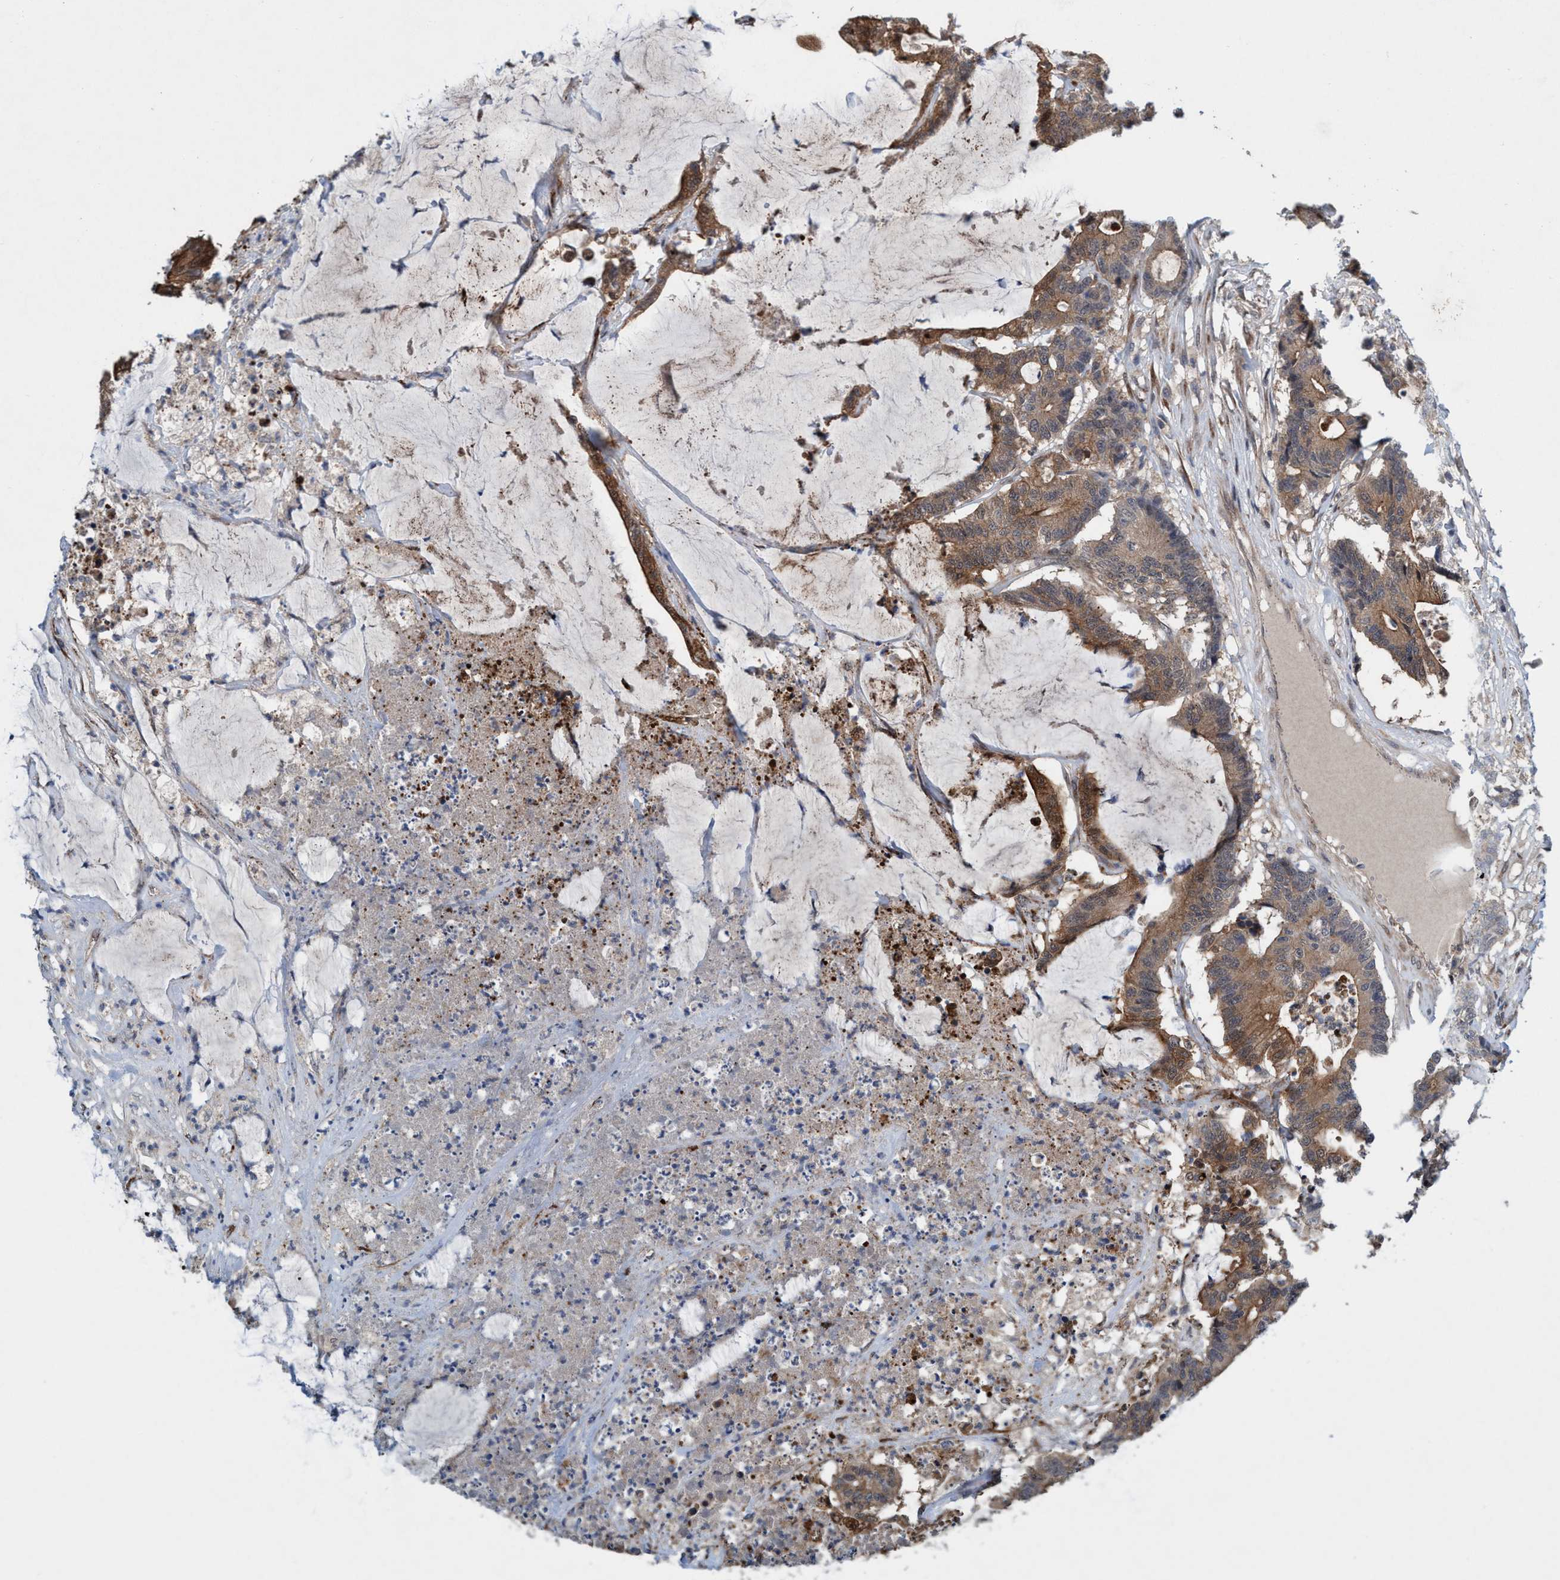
{"staining": {"intensity": "moderate", "quantity": ">75%", "location": "cytoplasmic/membranous"}, "tissue": "colorectal cancer", "cell_type": "Tumor cells", "image_type": "cancer", "snomed": [{"axis": "morphology", "description": "Adenocarcinoma, NOS"}, {"axis": "topography", "description": "Colon"}], "caption": "Colorectal cancer (adenocarcinoma) stained with DAB IHC exhibits medium levels of moderate cytoplasmic/membranous positivity in approximately >75% of tumor cells.", "gene": "TRIM65", "patient": {"sex": "female", "age": 84}}